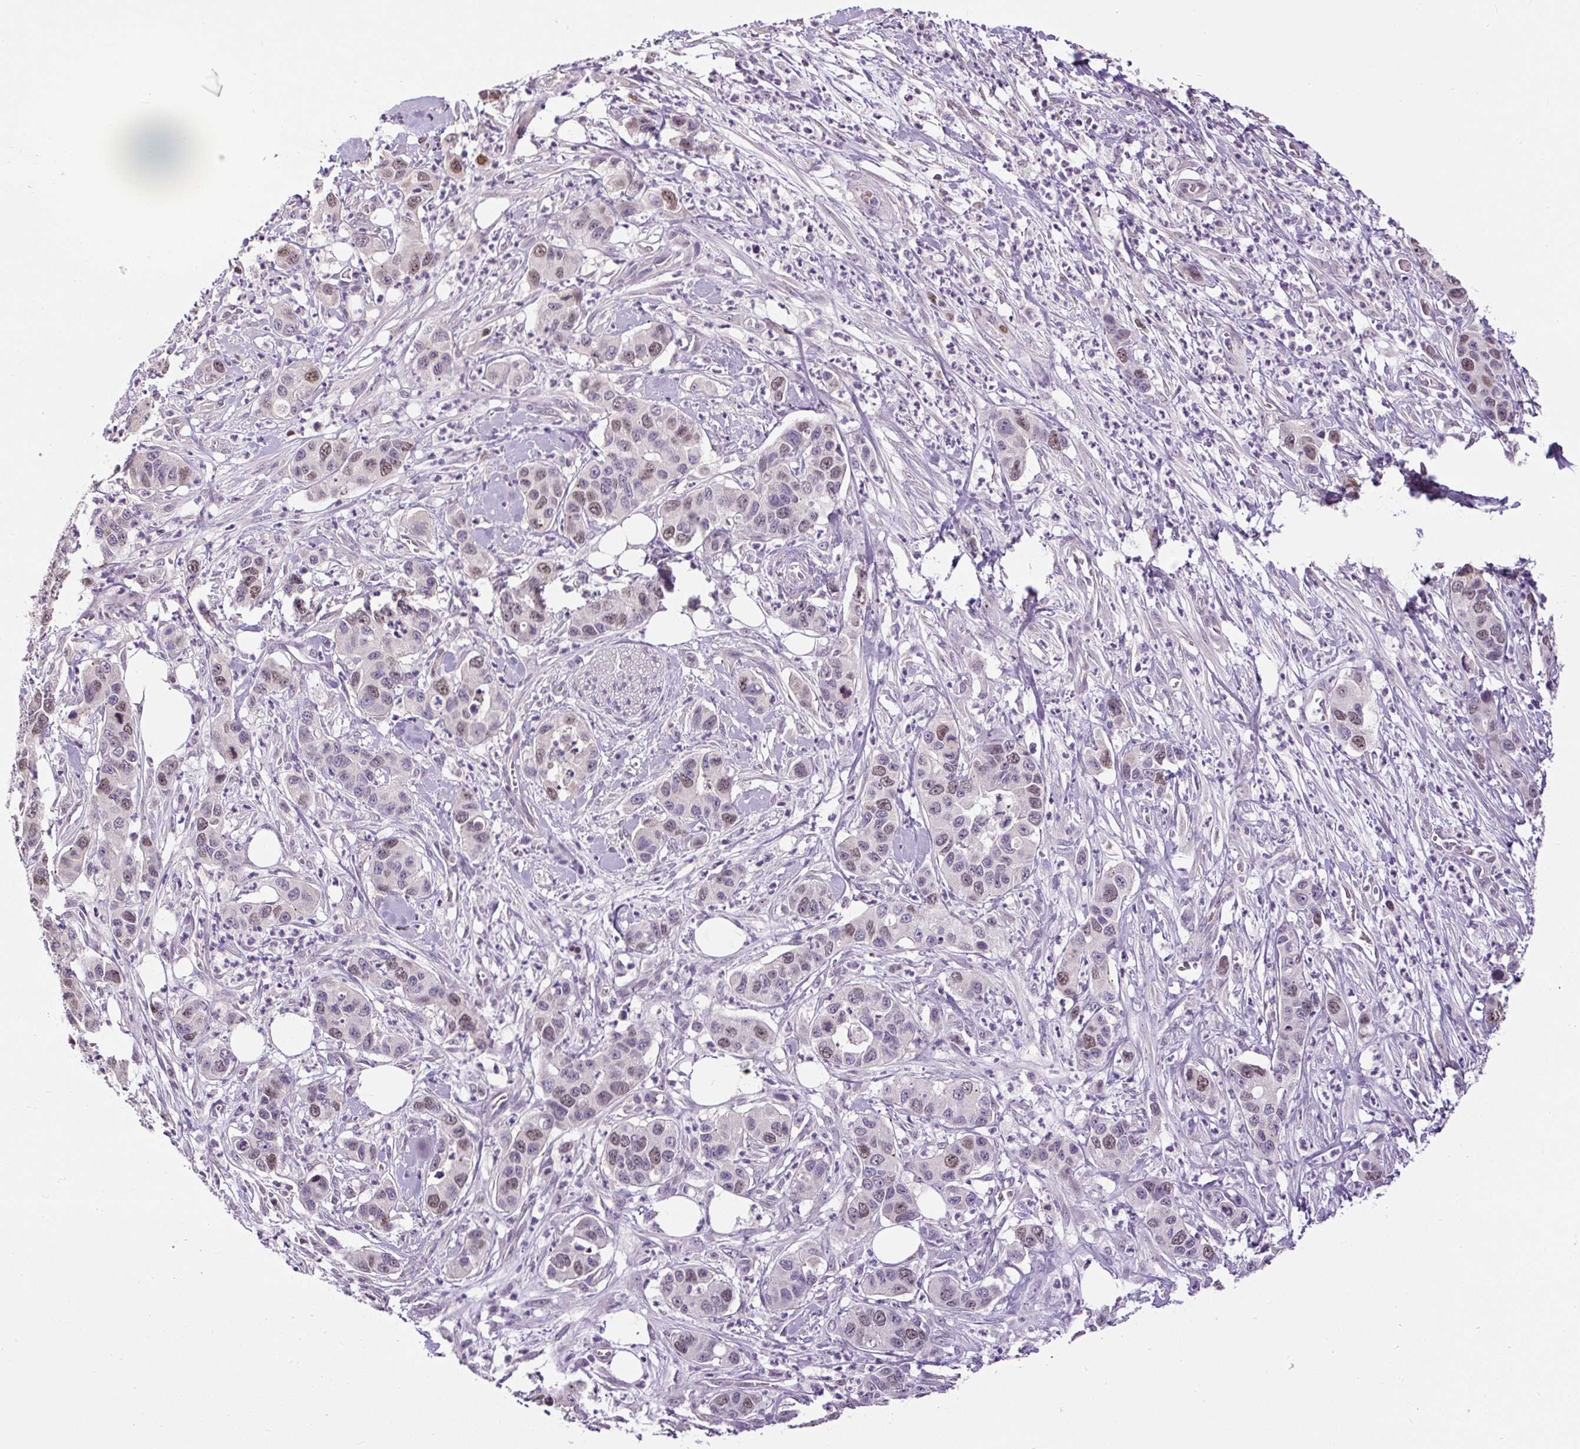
{"staining": {"intensity": "weak", "quantity": "25%-75%", "location": "nuclear"}, "tissue": "pancreatic cancer", "cell_type": "Tumor cells", "image_type": "cancer", "snomed": [{"axis": "morphology", "description": "Adenocarcinoma, NOS"}, {"axis": "topography", "description": "Pancreas"}], "caption": "A brown stain shows weak nuclear staining of a protein in pancreatic adenocarcinoma tumor cells.", "gene": "RACGAP1", "patient": {"sex": "male", "age": 73}}